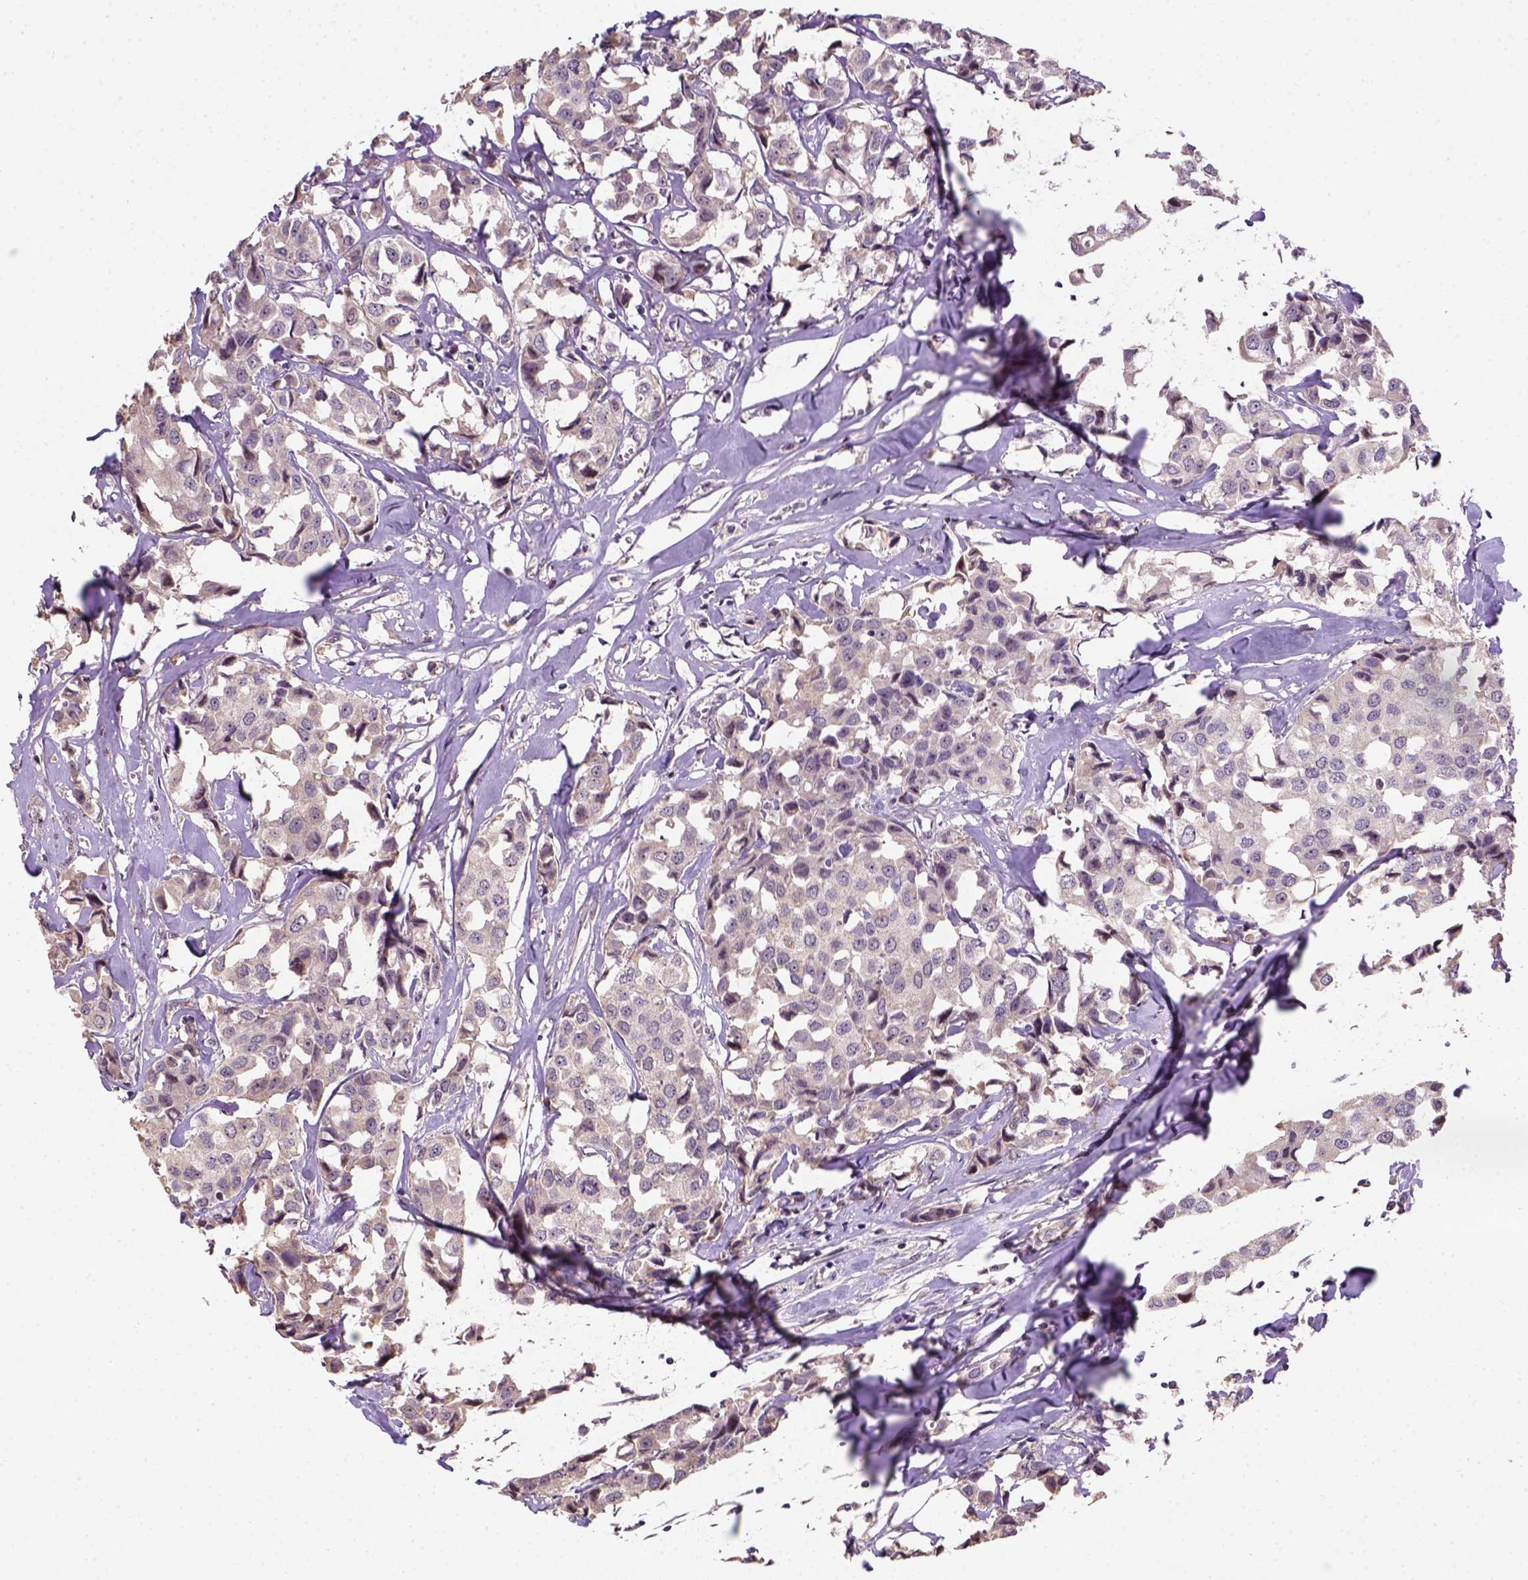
{"staining": {"intensity": "negative", "quantity": "none", "location": "none"}, "tissue": "breast cancer", "cell_type": "Tumor cells", "image_type": "cancer", "snomed": [{"axis": "morphology", "description": "Duct carcinoma"}, {"axis": "topography", "description": "Breast"}], "caption": "There is no significant expression in tumor cells of breast invasive ductal carcinoma. (Stains: DAB (3,3'-diaminobenzidine) IHC with hematoxylin counter stain, Microscopy: brightfield microscopy at high magnification).", "gene": "DDX50", "patient": {"sex": "female", "age": 80}}